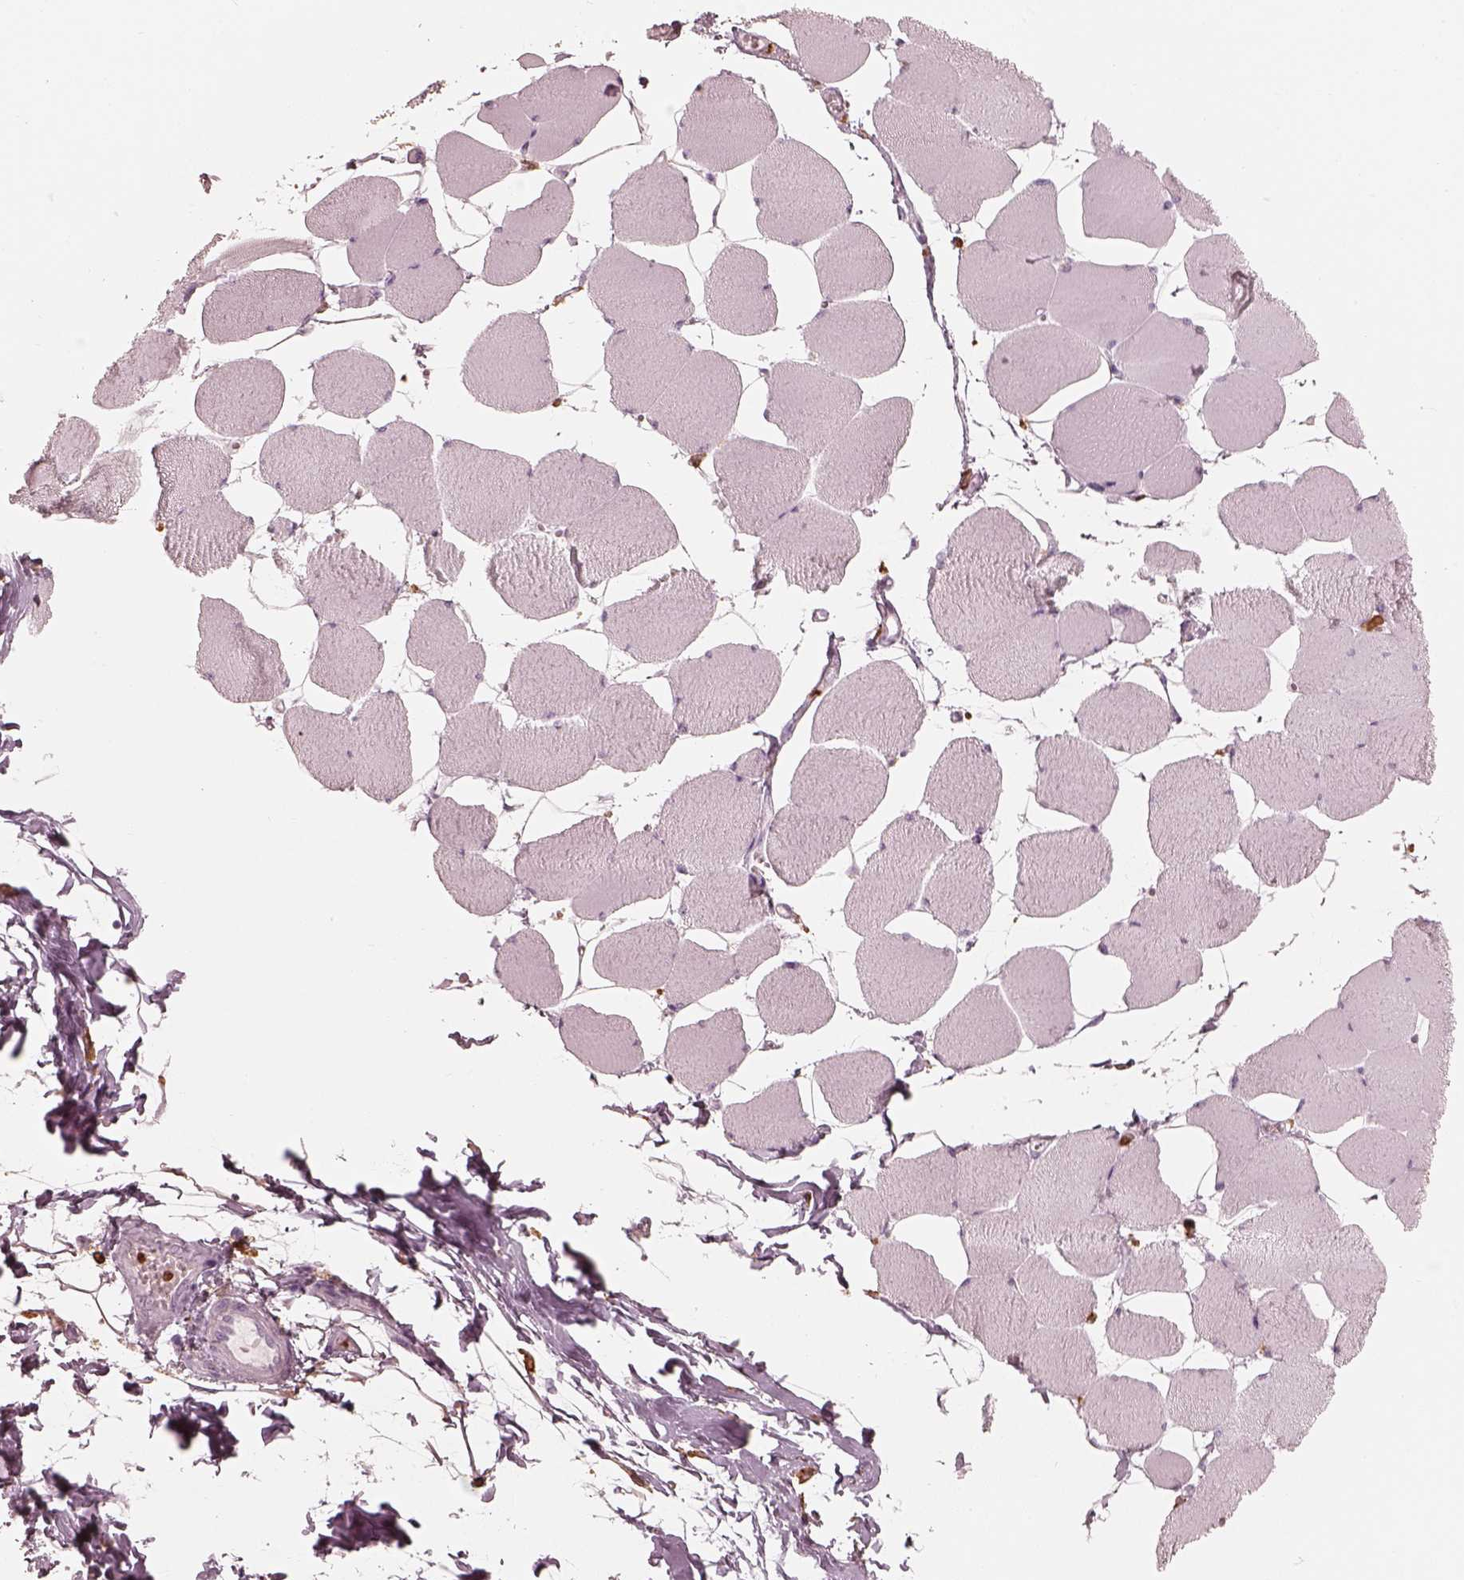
{"staining": {"intensity": "negative", "quantity": "none", "location": "none"}, "tissue": "skeletal muscle", "cell_type": "Myocytes", "image_type": "normal", "snomed": [{"axis": "morphology", "description": "Normal tissue, NOS"}, {"axis": "topography", "description": "Skeletal muscle"}], "caption": "This image is of benign skeletal muscle stained with IHC to label a protein in brown with the nuclei are counter-stained blue. There is no expression in myocytes. (DAB immunohistochemistry (IHC) visualized using brightfield microscopy, high magnification).", "gene": "ALOX5", "patient": {"sex": "female", "age": 75}}